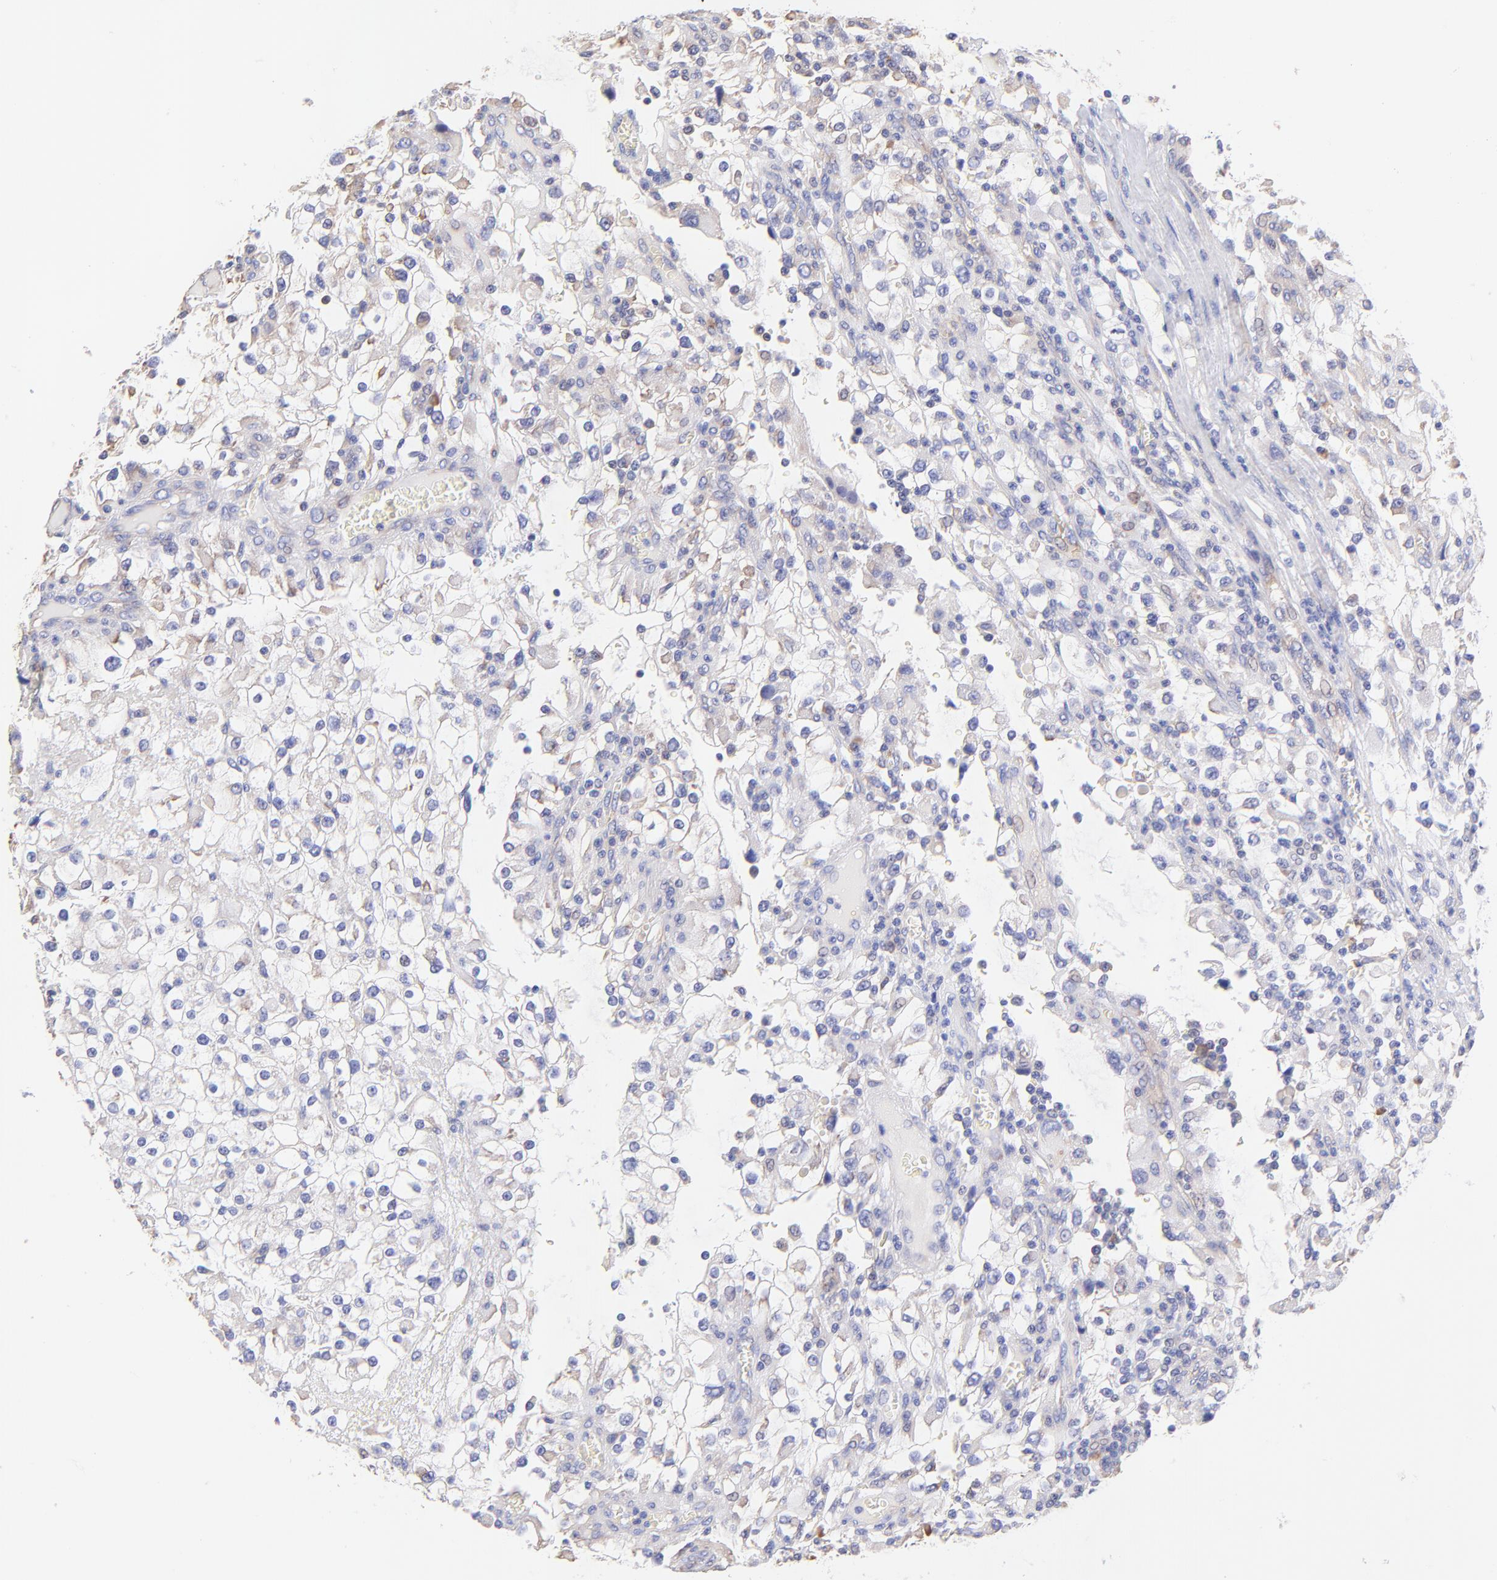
{"staining": {"intensity": "negative", "quantity": "none", "location": "none"}, "tissue": "renal cancer", "cell_type": "Tumor cells", "image_type": "cancer", "snomed": [{"axis": "morphology", "description": "Adenocarcinoma, NOS"}, {"axis": "topography", "description": "Kidney"}], "caption": "Tumor cells are negative for brown protein staining in renal adenocarcinoma.", "gene": "RPL30", "patient": {"sex": "female", "age": 52}}